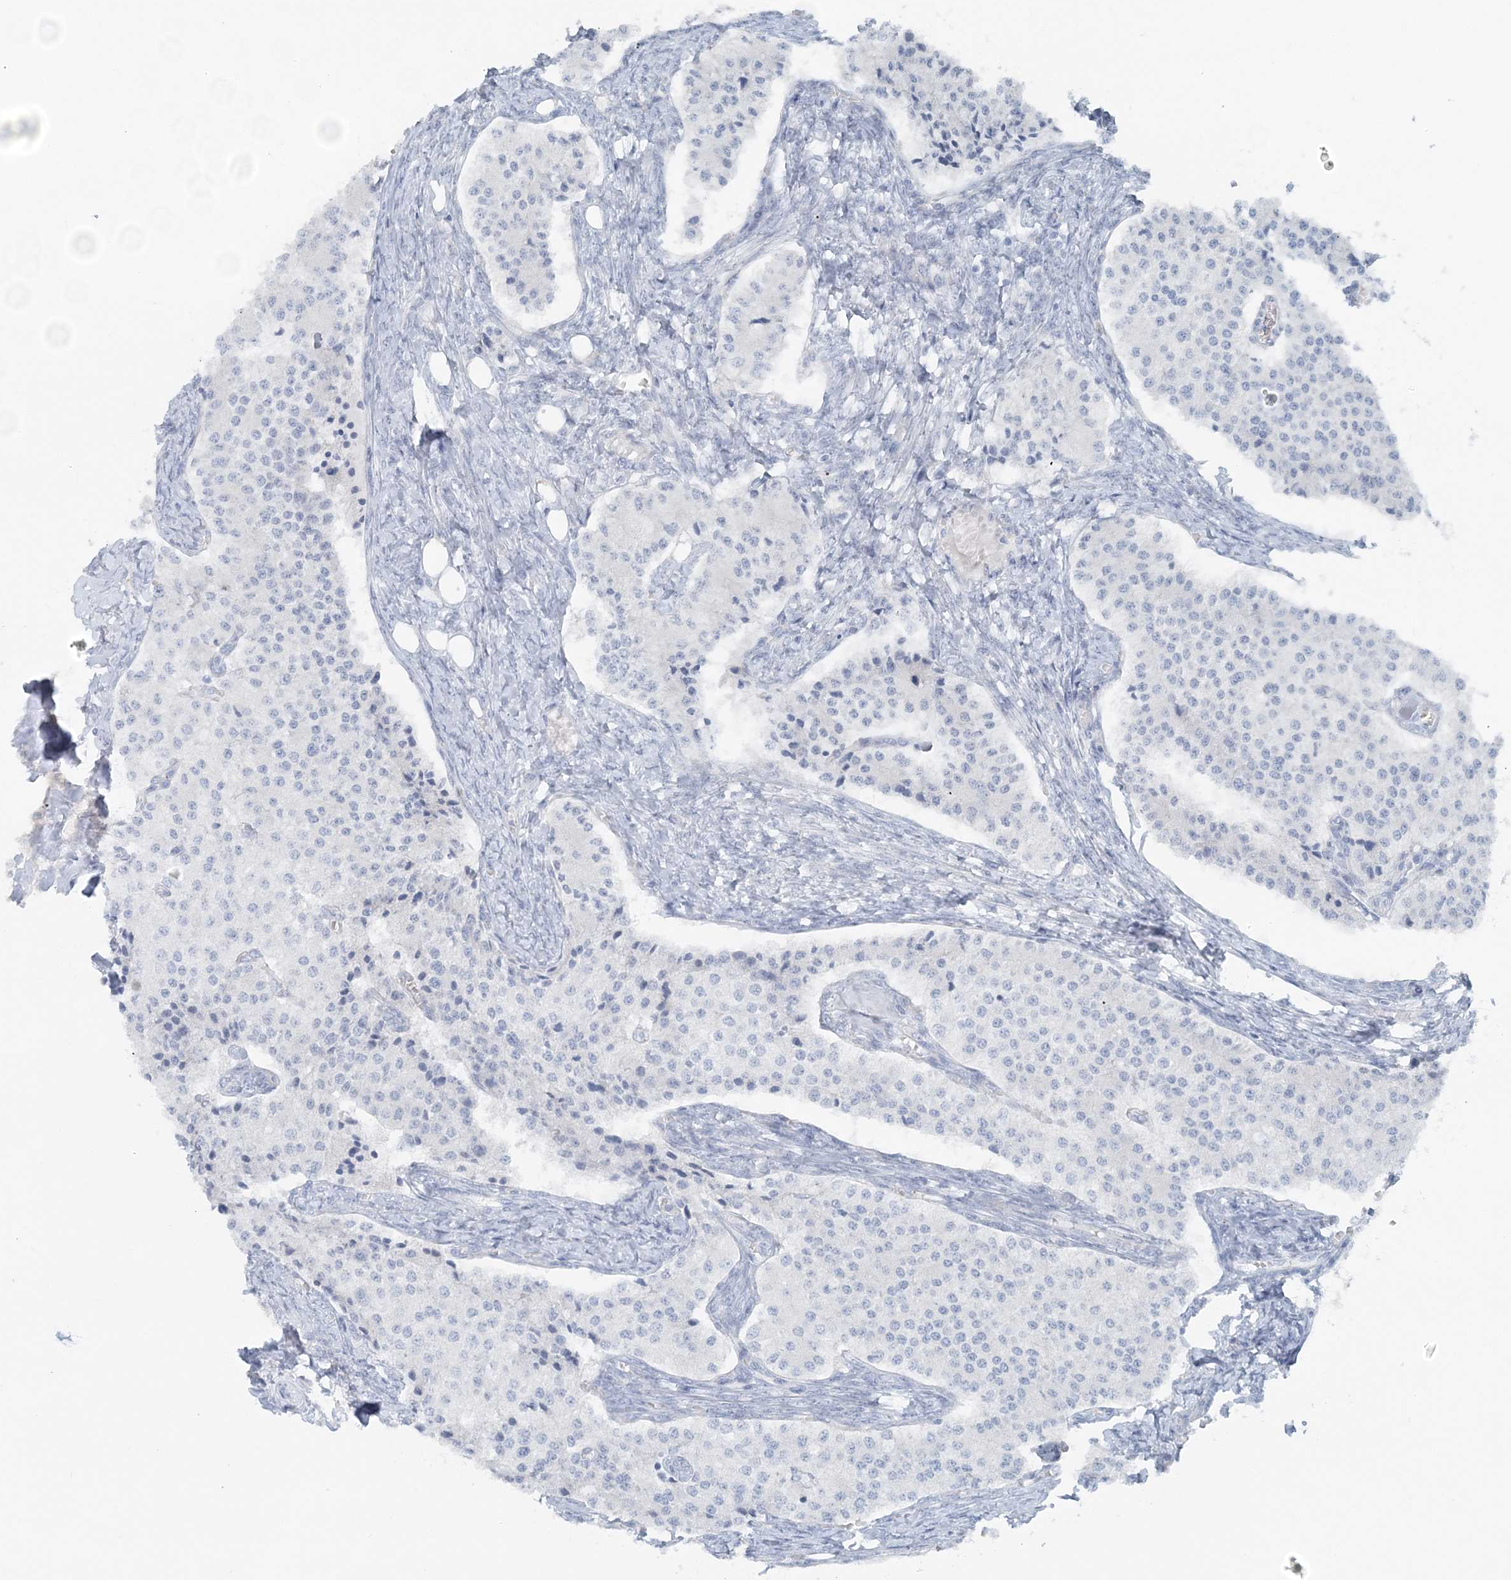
{"staining": {"intensity": "negative", "quantity": "none", "location": "none"}, "tissue": "carcinoid", "cell_type": "Tumor cells", "image_type": "cancer", "snomed": [{"axis": "morphology", "description": "Carcinoid, malignant, NOS"}, {"axis": "topography", "description": "Colon"}], "caption": "Malignant carcinoid was stained to show a protein in brown. There is no significant expression in tumor cells. (DAB immunohistochemistry (IHC), high magnification).", "gene": "ATP11A", "patient": {"sex": "female", "age": 52}}